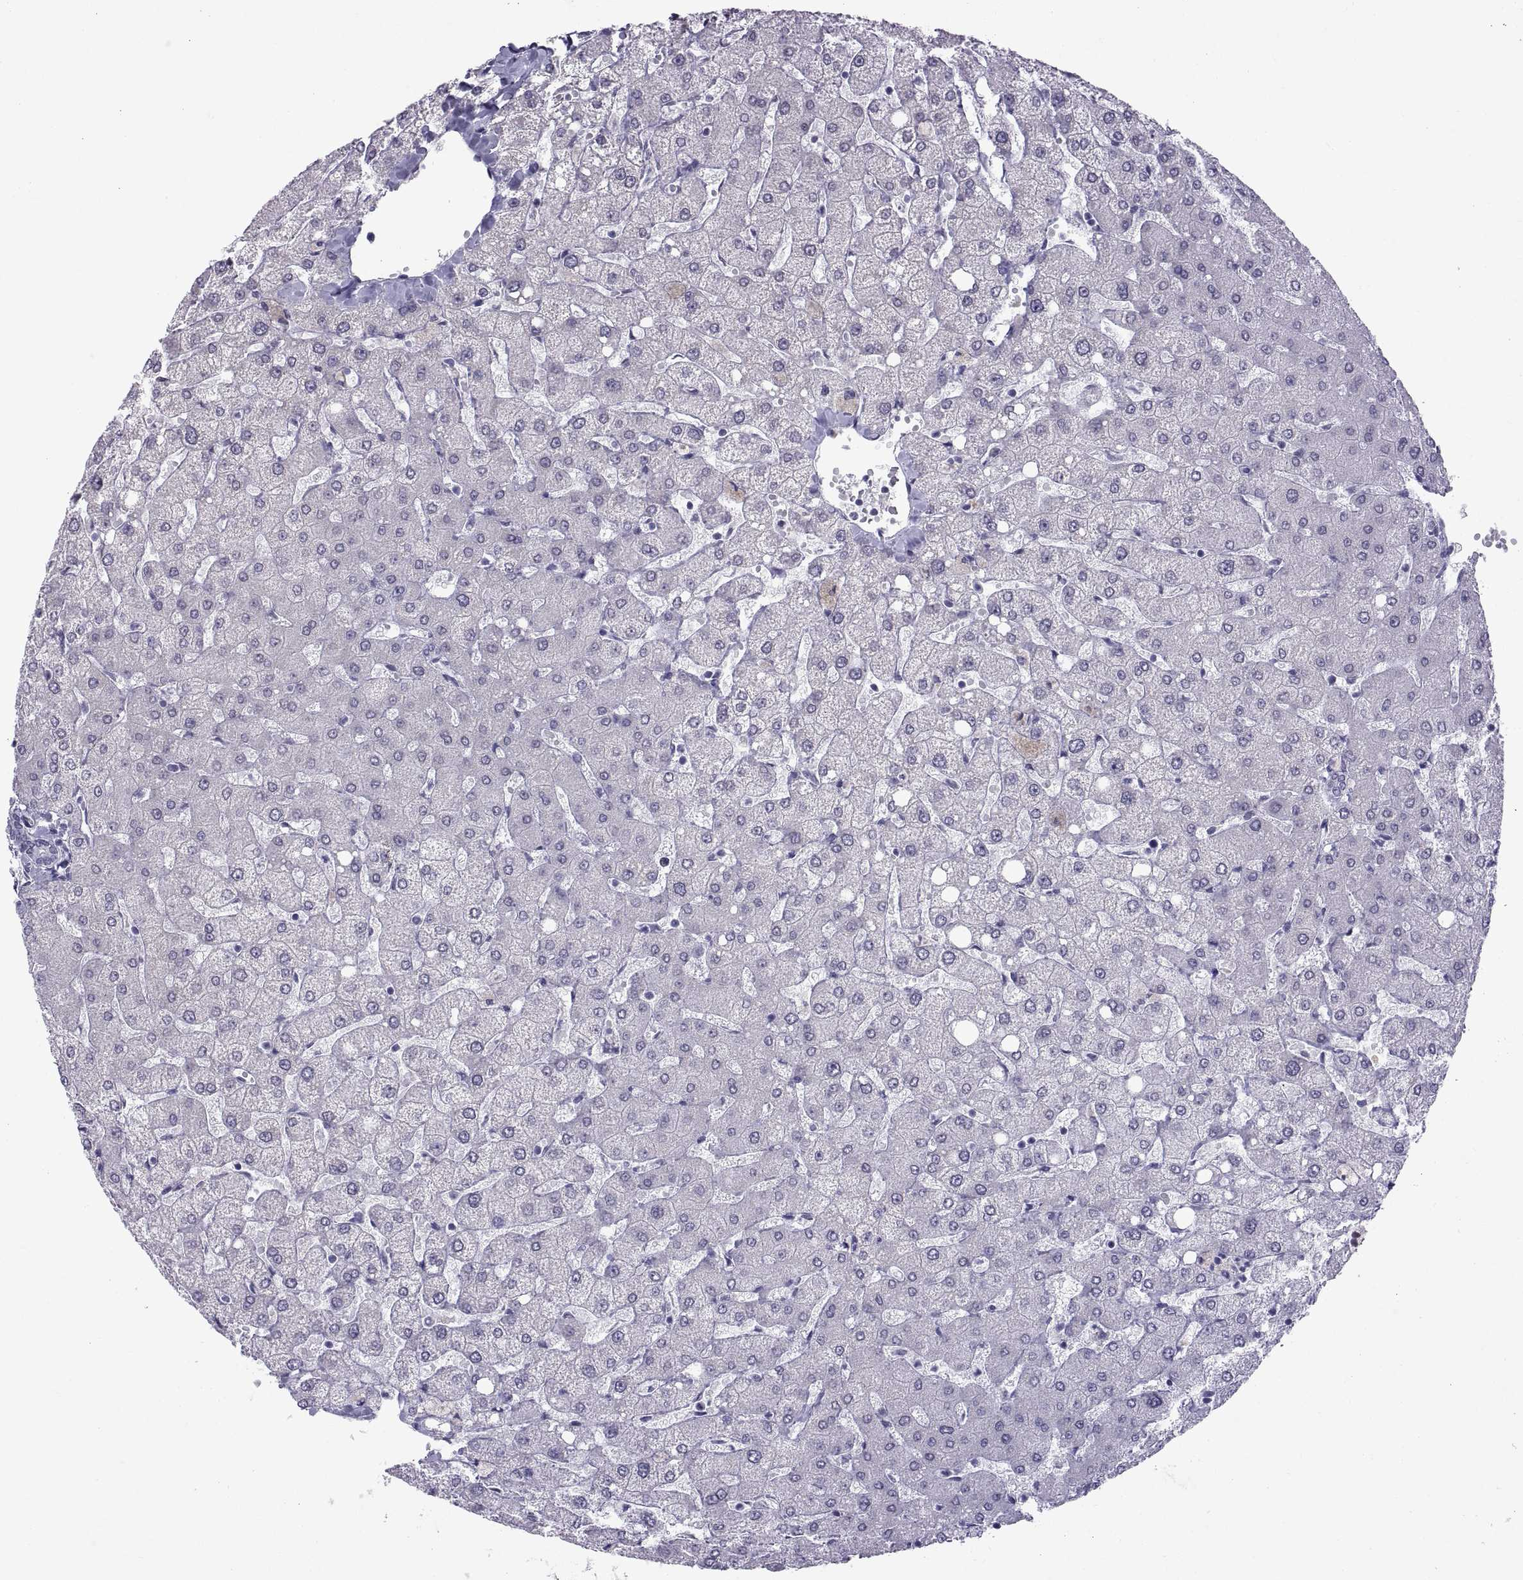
{"staining": {"intensity": "negative", "quantity": "none", "location": "none"}, "tissue": "liver", "cell_type": "Cholangiocytes", "image_type": "normal", "snomed": [{"axis": "morphology", "description": "Normal tissue, NOS"}, {"axis": "topography", "description": "Liver"}], "caption": "The immunohistochemistry micrograph has no significant expression in cholangiocytes of liver. (DAB immunohistochemistry (IHC), high magnification).", "gene": "KRT77", "patient": {"sex": "female", "age": 54}}